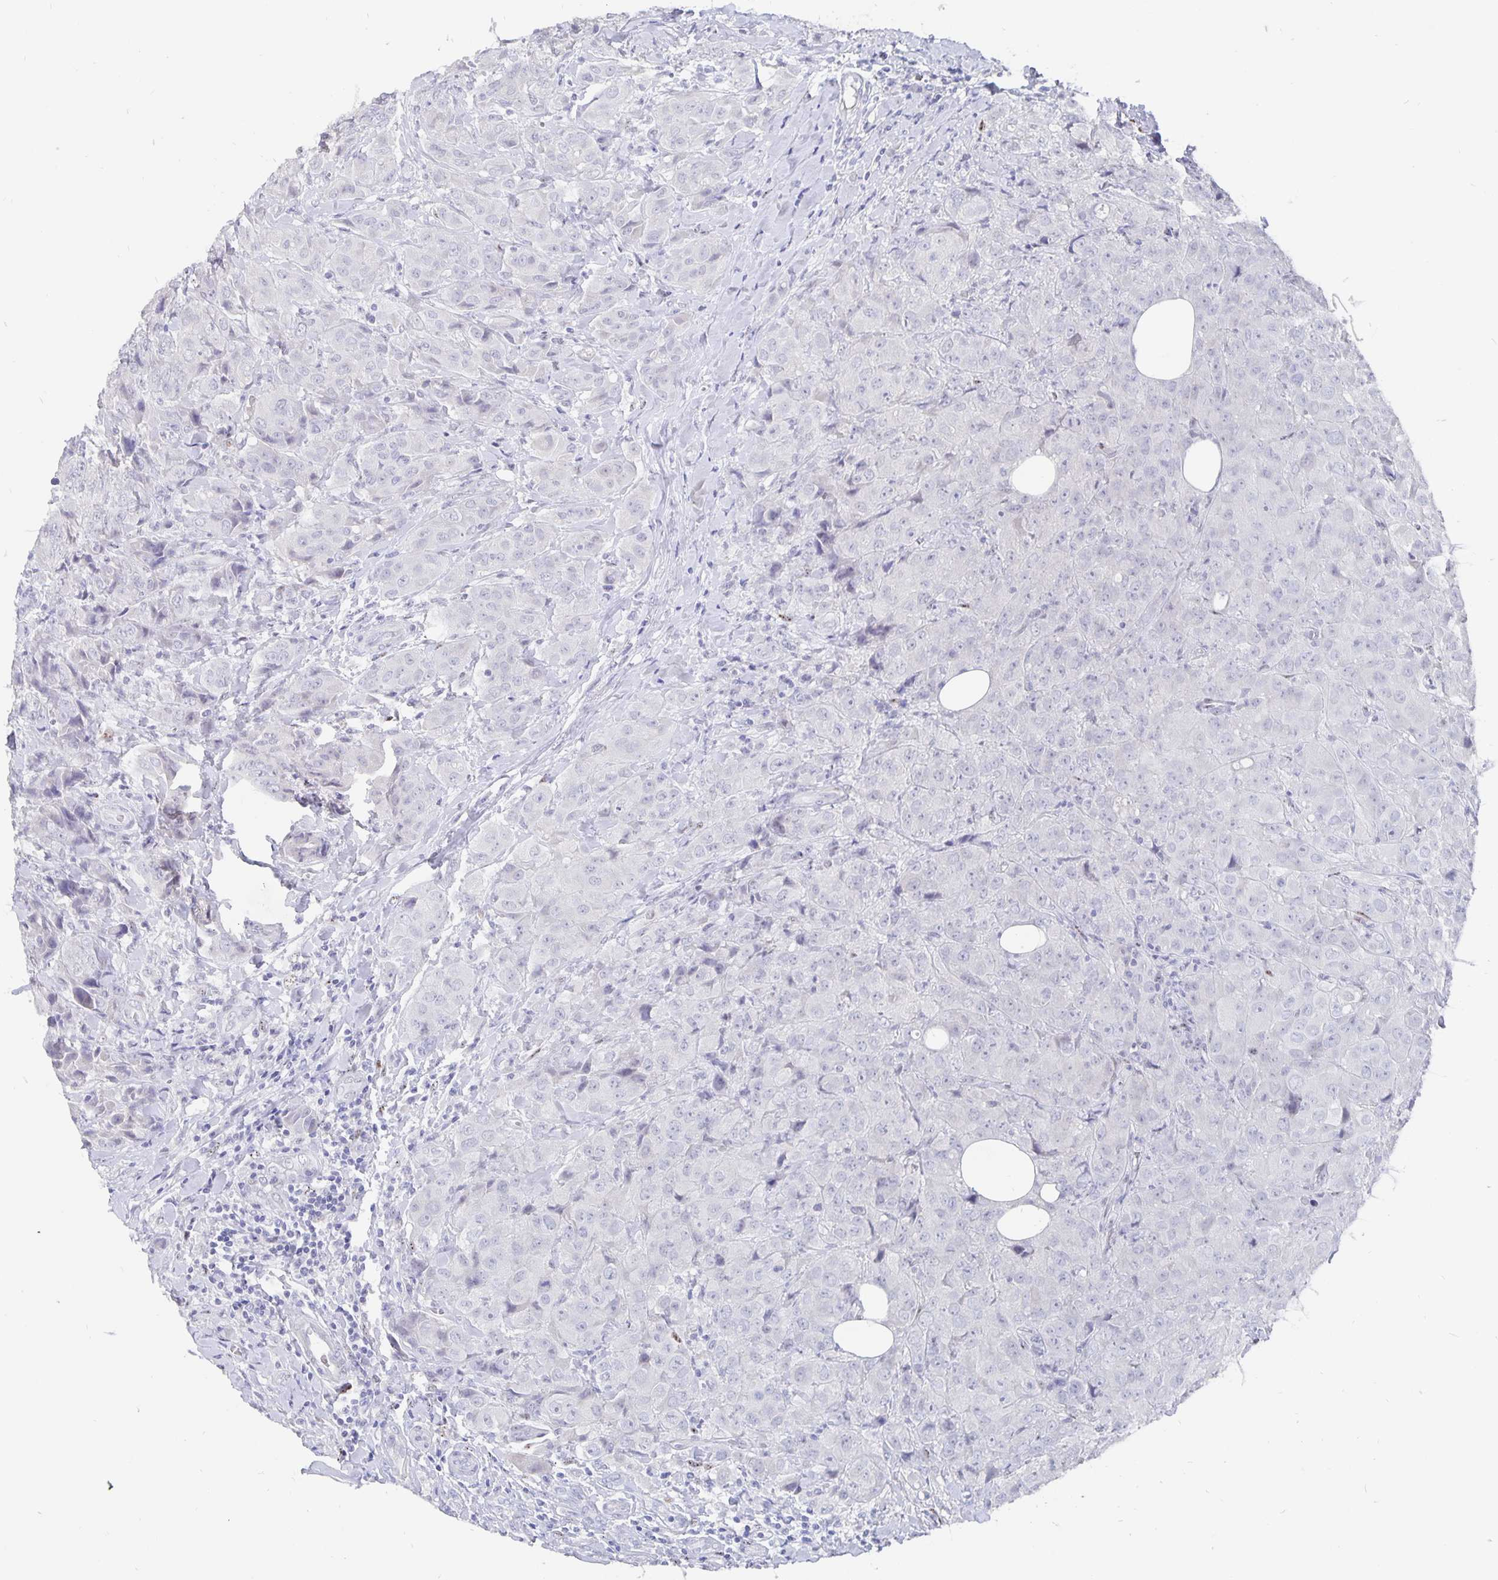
{"staining": {"intensity": "negative", "quantity": "none", "location": "none"}, "tissue": "breast cancer", "cell_type": "Tumor cells", "image_type": "cancer", "snomed": [{"axis": "morphology", "description": "Normal tissue, NOS"}, {"axis": "morphology", "description": "Duct carcinoma"}, {"axis": "topography", "description": "Breast"}], "caption": "Image shows no protein staining in tumor cells of breast intraductal carcinoma tissue.", "gene": "SMOC1", "patient": {"sex": "female", "age": 43}}